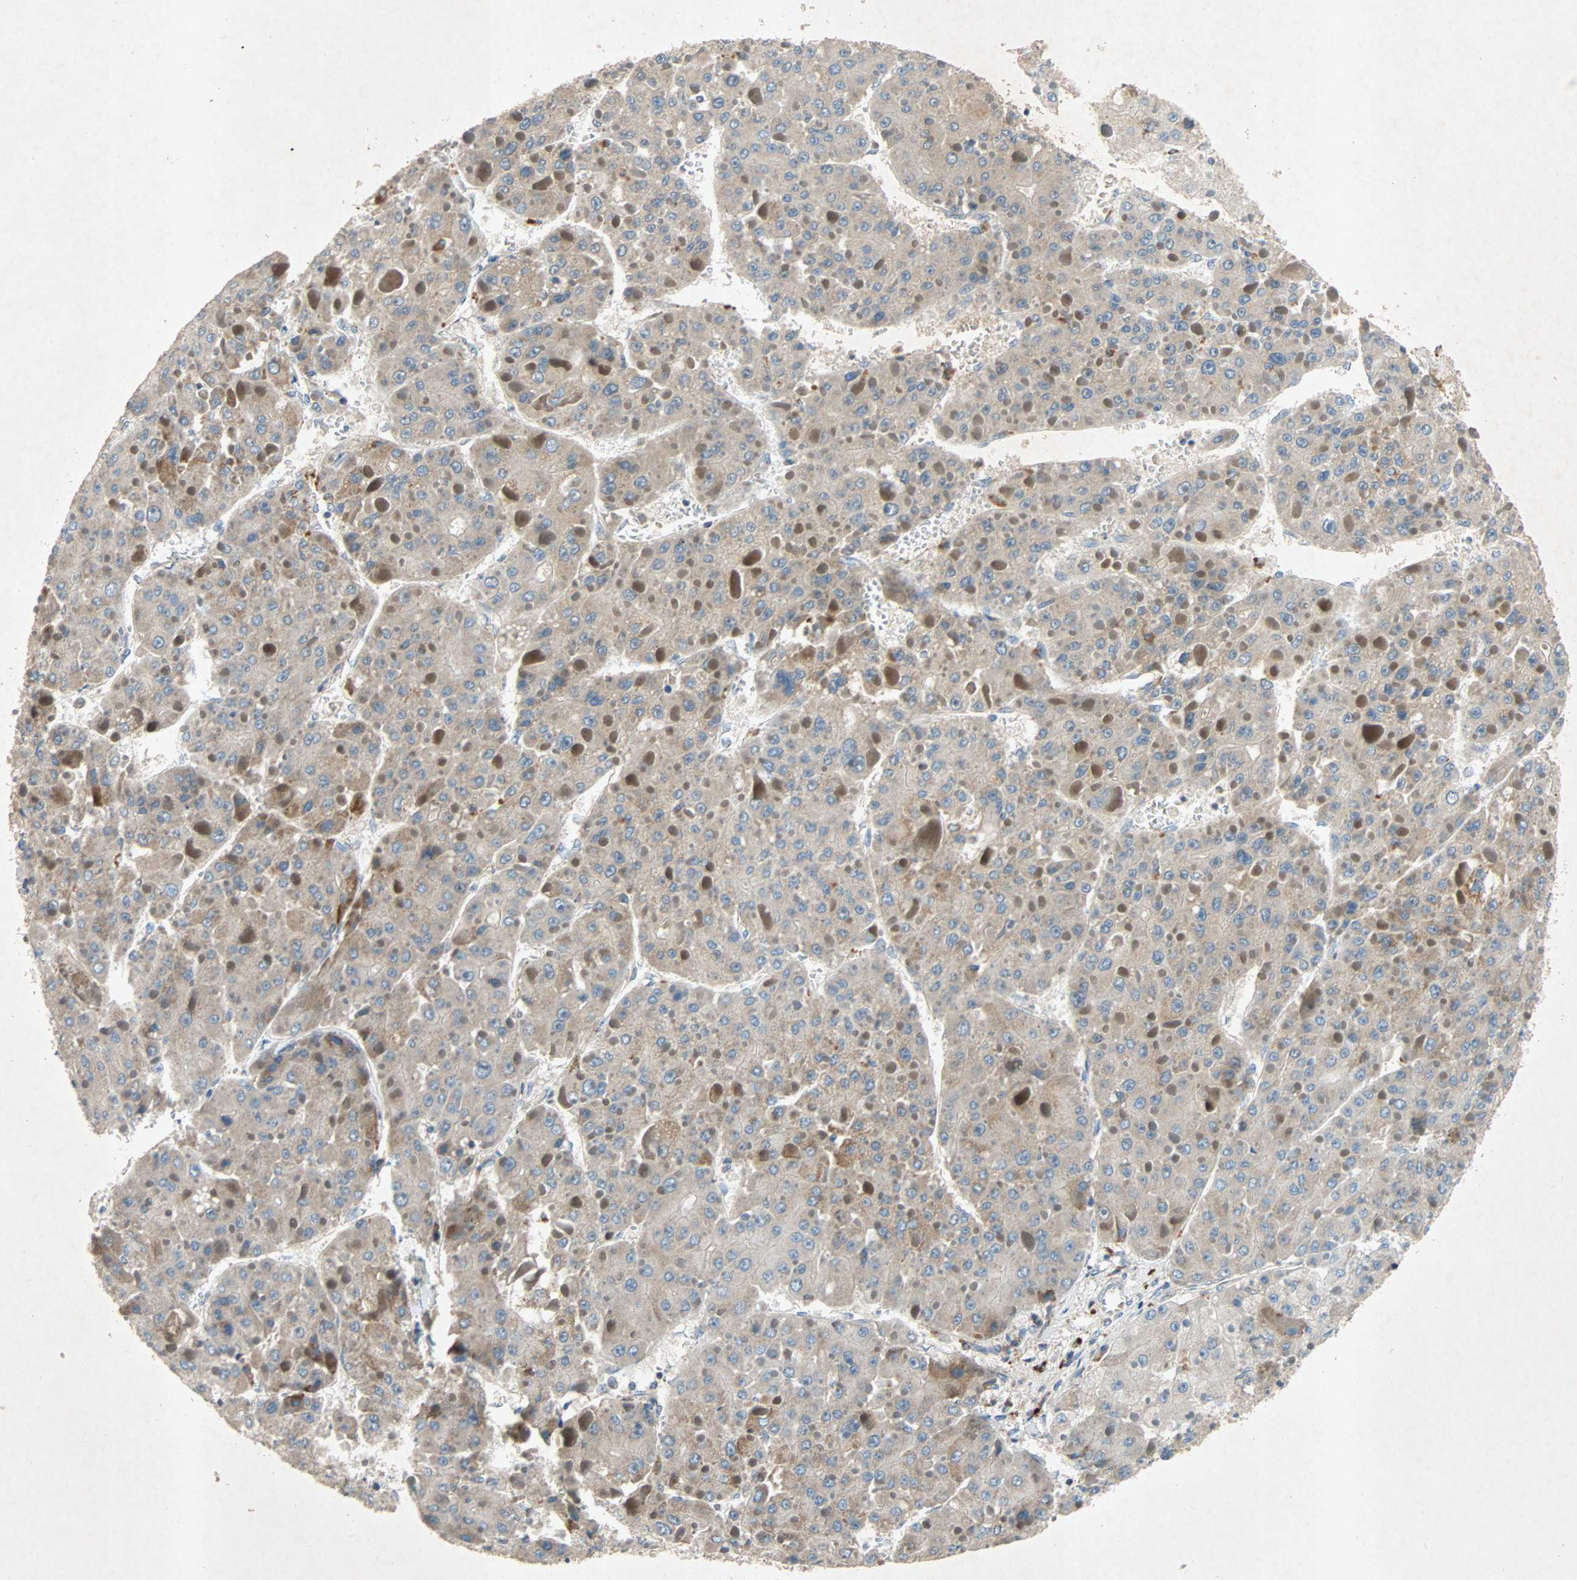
{"staining": {"intensity": "weak", "quantity": ">75%", "location": "cytoplasmic/membranous"}, "tissue": "liver cancer", "cell_type": "Tumor cells", "image_type": "cancer", "snomed": [{"axis": "morphology", "description": "Carcinoma, Hepatocellular, NOS"}, {"axis": "topography", "description": "Liver"}], "caption": "DAB immunohistochemical staining of human liver cancer (hepatocellular carcinoma) demonstrates weak cytoplasmic/membranous protein staining in about >75% of tumor cells. The protein is stained brown, and the nuclei are stained in blue (DAB (3,3'-diaminobenzidine) IHC with brightfield microscopy, high magnification).", "gene": "XYLT1", "patient": {"sex": "female", "age": 73}}